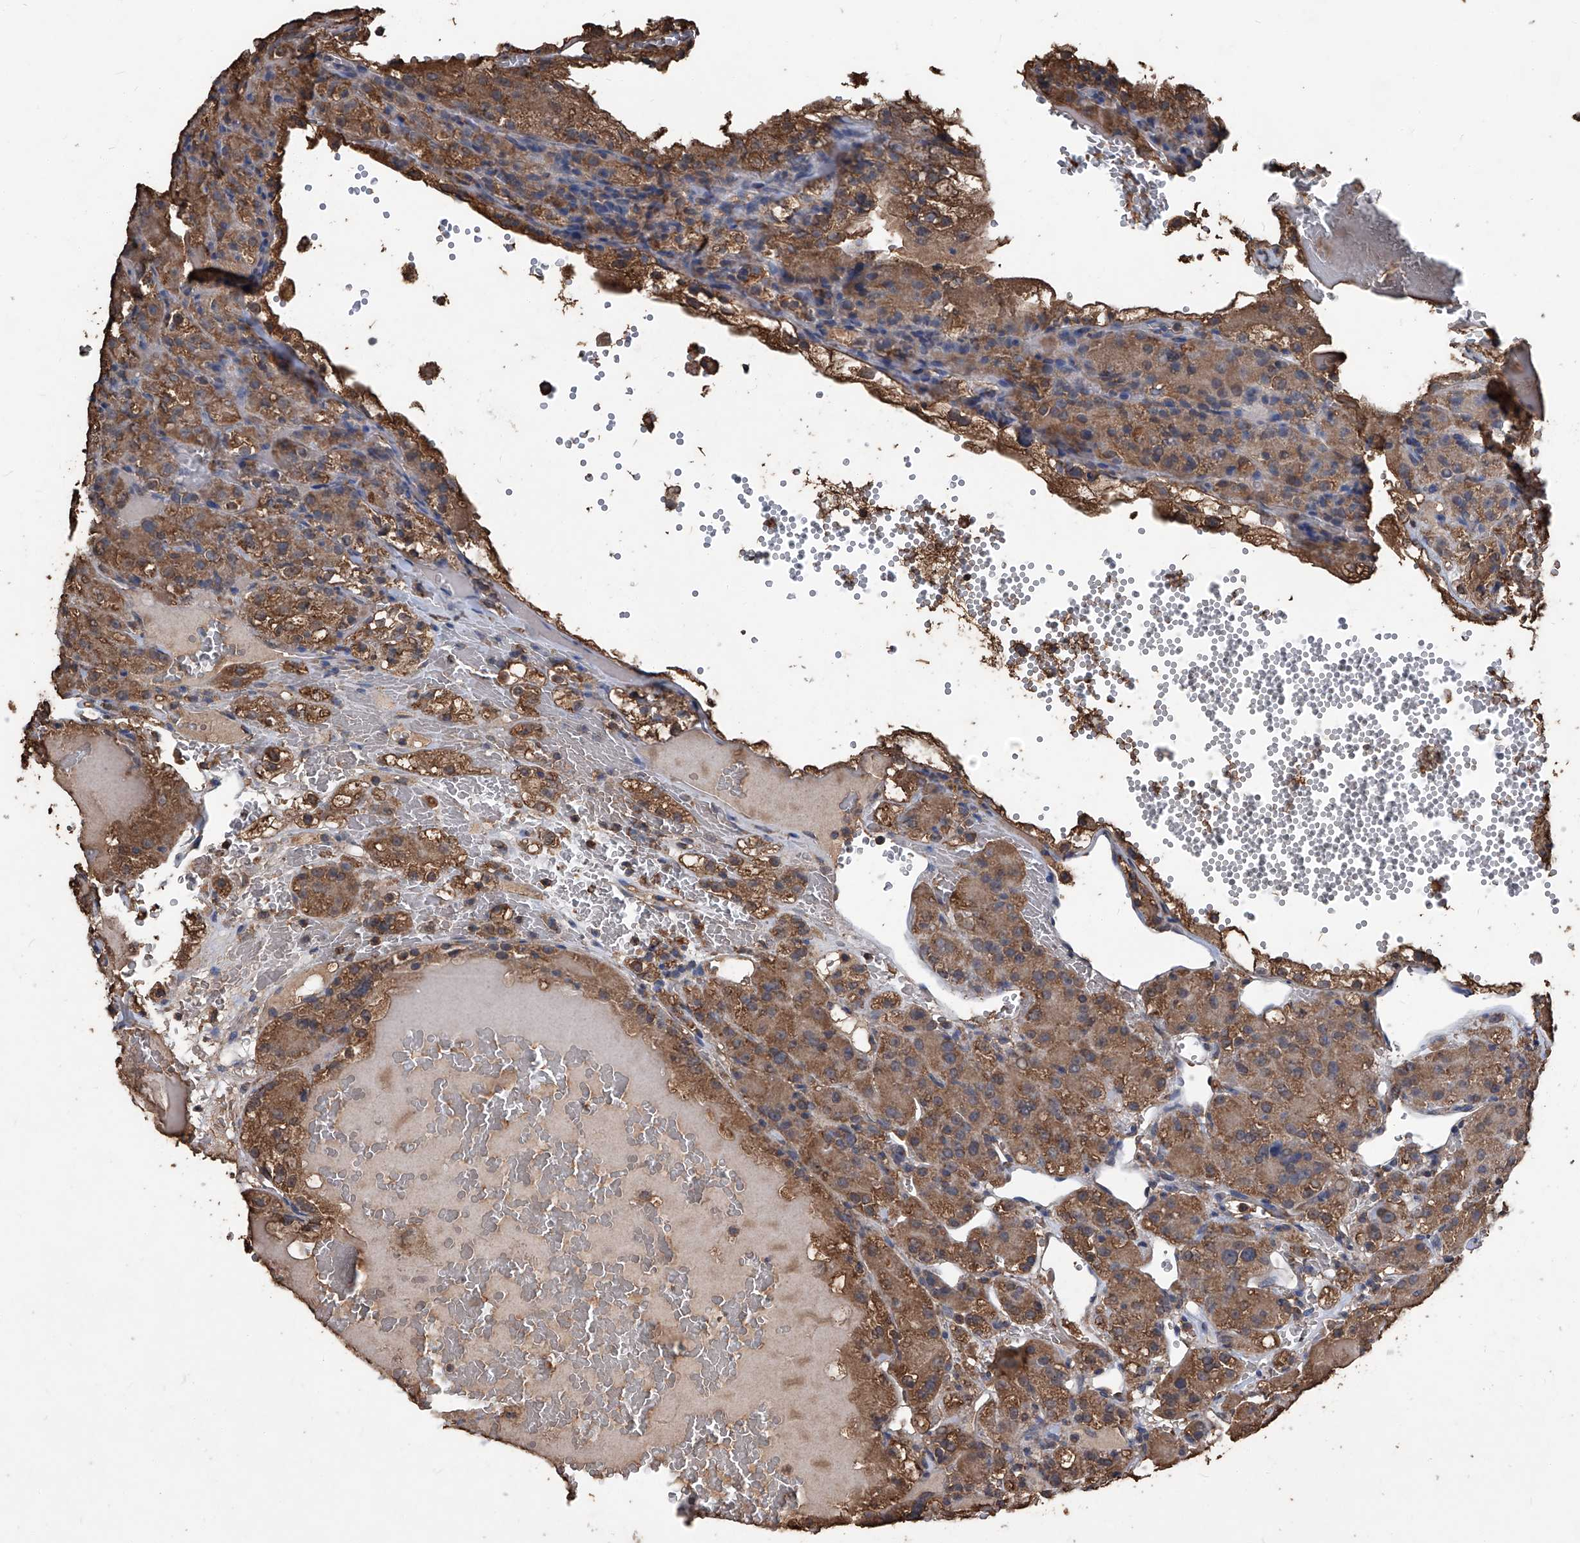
{"staining": {"intensity": "moderate", "quantity": ">75%", "location": "cytoplasmic/membranous"}, "tissue": "renal cancer", "cell_type": "Tumor cells", "image_type": "cancer", "snomed": [{"axis": "morphology", "description": "Normal tissue, NOS"}, {"axis": "morphology", "description": "Adenocarcinoma, NOS"}, {"axis": "topography", "description": "Kidney"}], "caption": "Protein expression analysis of renal cancer (adenocarcinoma) demonstrates moderate cytoplasmic/membranous positivity in about >75% of tumor cells. Immunohistochemistry stains the protein of interest in brown and the nuclei are stained blue.", "gene": "STARD7", "patient": {"sex": "male", "age": 61}}